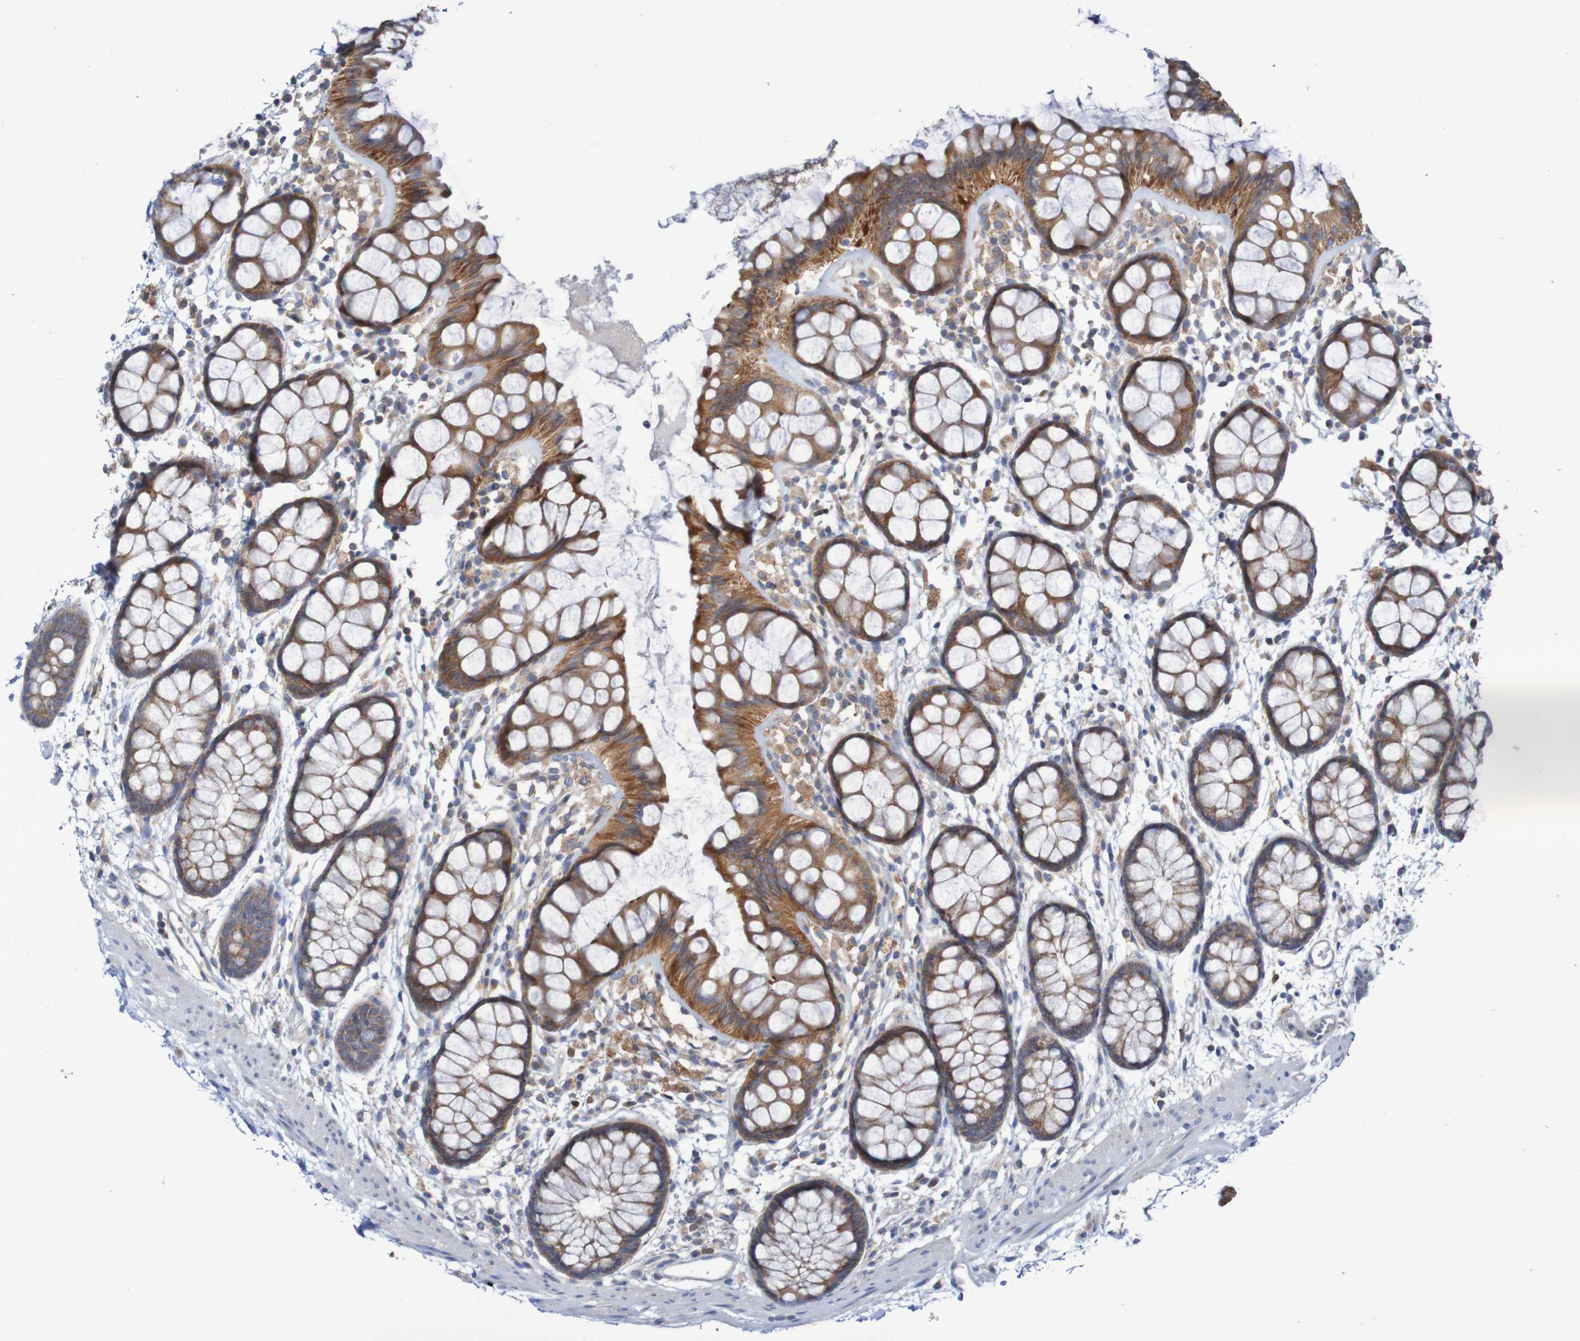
{"staining": {"intensity": "moderate", "quantity": ">75%", "location": "cytoplasmic/membranous"}, "tissue": "rectum", "cell_type": "Glandular cells", "image_type": "normal", "snomed": [{"axis": "morphology", "description": "Normal tissue, NOS"}, {"axis": "topography", "description": "Rectum"}], "caption": "A brown stain labels moderate cytoplasmic/membranous staining of a protein in glandular cells of unremarkable rectum. Immunohistochemistry stains the protein in brown and the nuclei are stained blue.", "gene": "PARP4", "patient": {"sex": "female", "age": 66}}